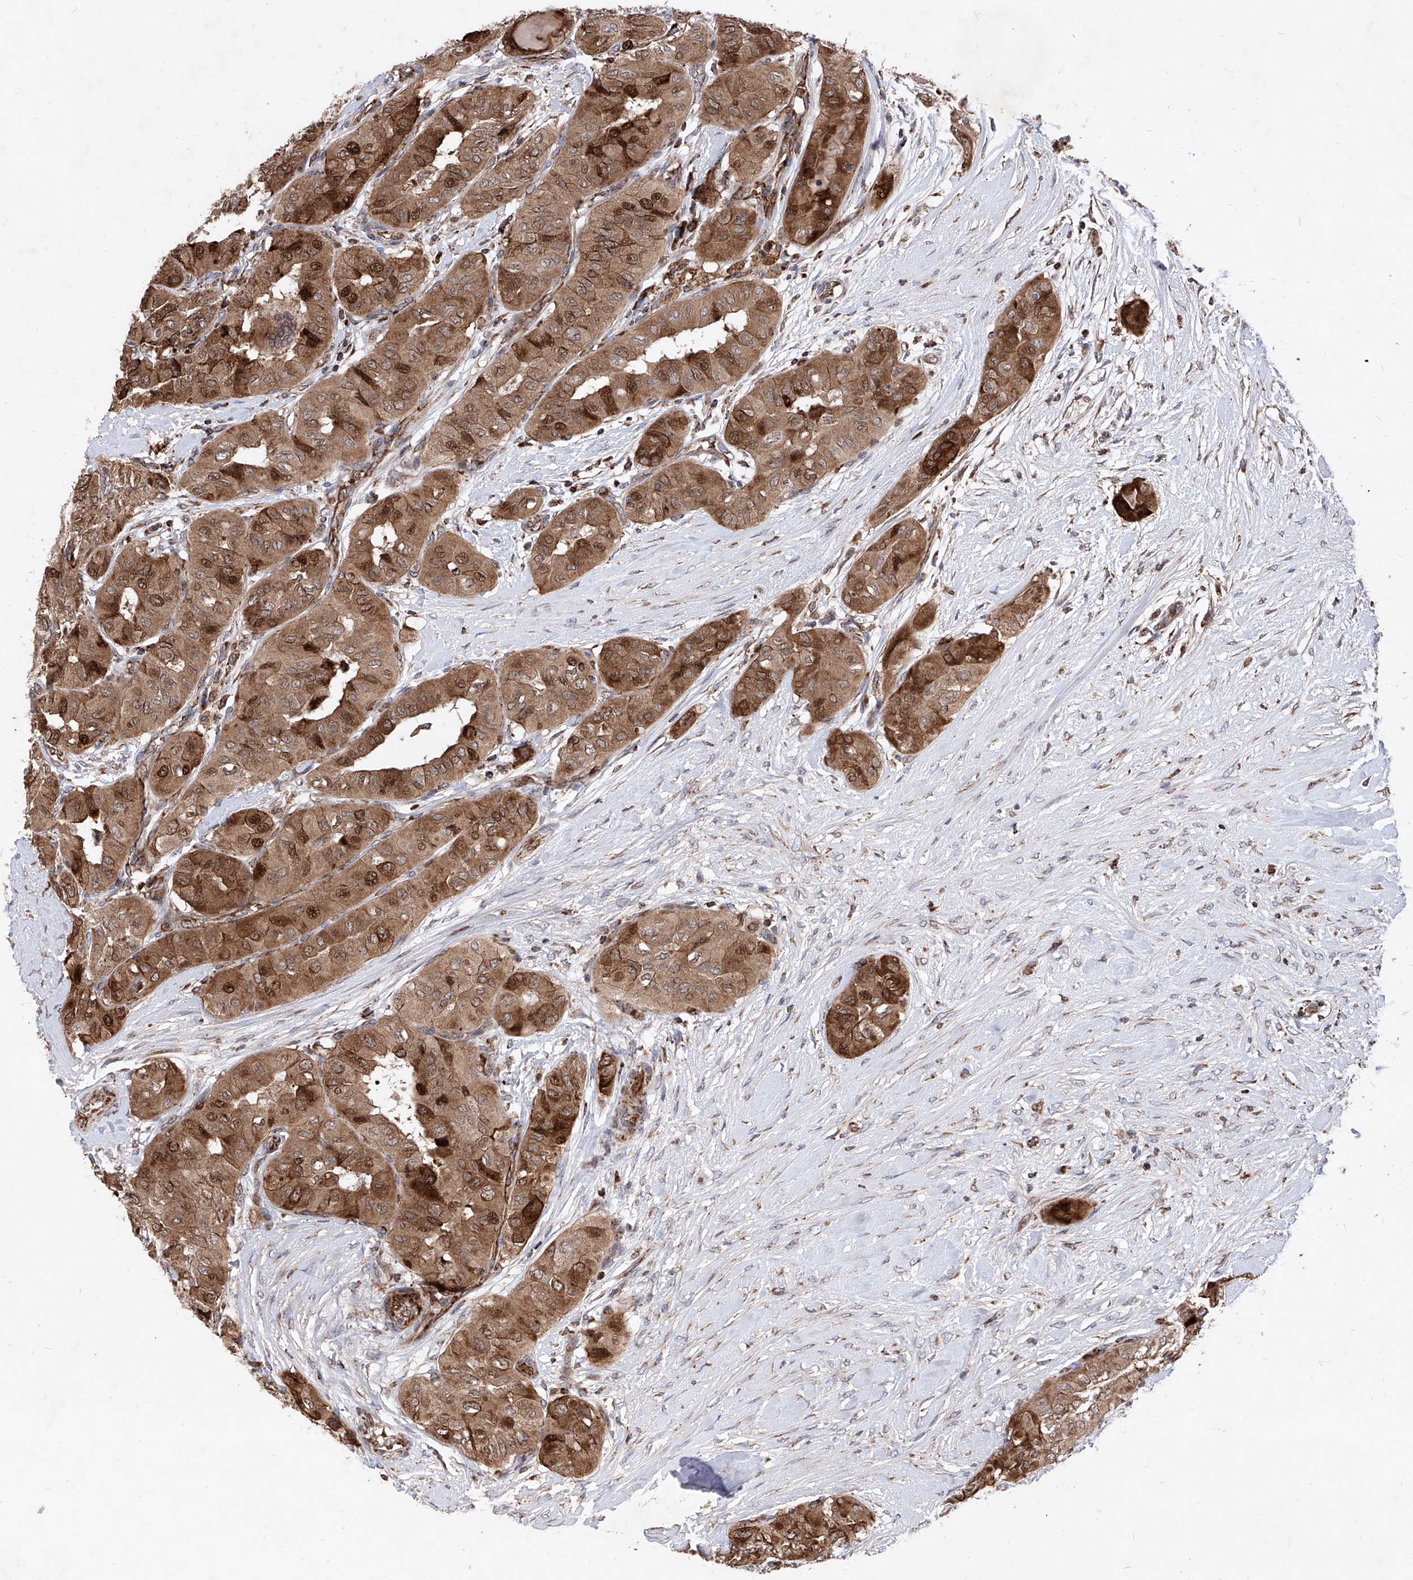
{"staining": {"intensity": "moderate", "quantity": ">75%", "location": "cytoplasmic/membranous,nuclear"}, "tissue": "thyroid cancer", "cell_type": "Tumor cells", "image_type": "cancer", "snomed": [{"axis": "morphology", "description": "Papillary adenocarcinoma, NOS"}, {"axis": "topography", "description": "Thyroid gland"}], "caption": "Approximately >75% of tumor cells in thyroid cancer (papillary adenocarcinoma) reveal moderate cytoplasmic/membranous and nuclear protein expression as visualized by brown immunohistochemical staining.", "gene": "SEMA6A", "patient": {"sex": "female", "age": 59}}